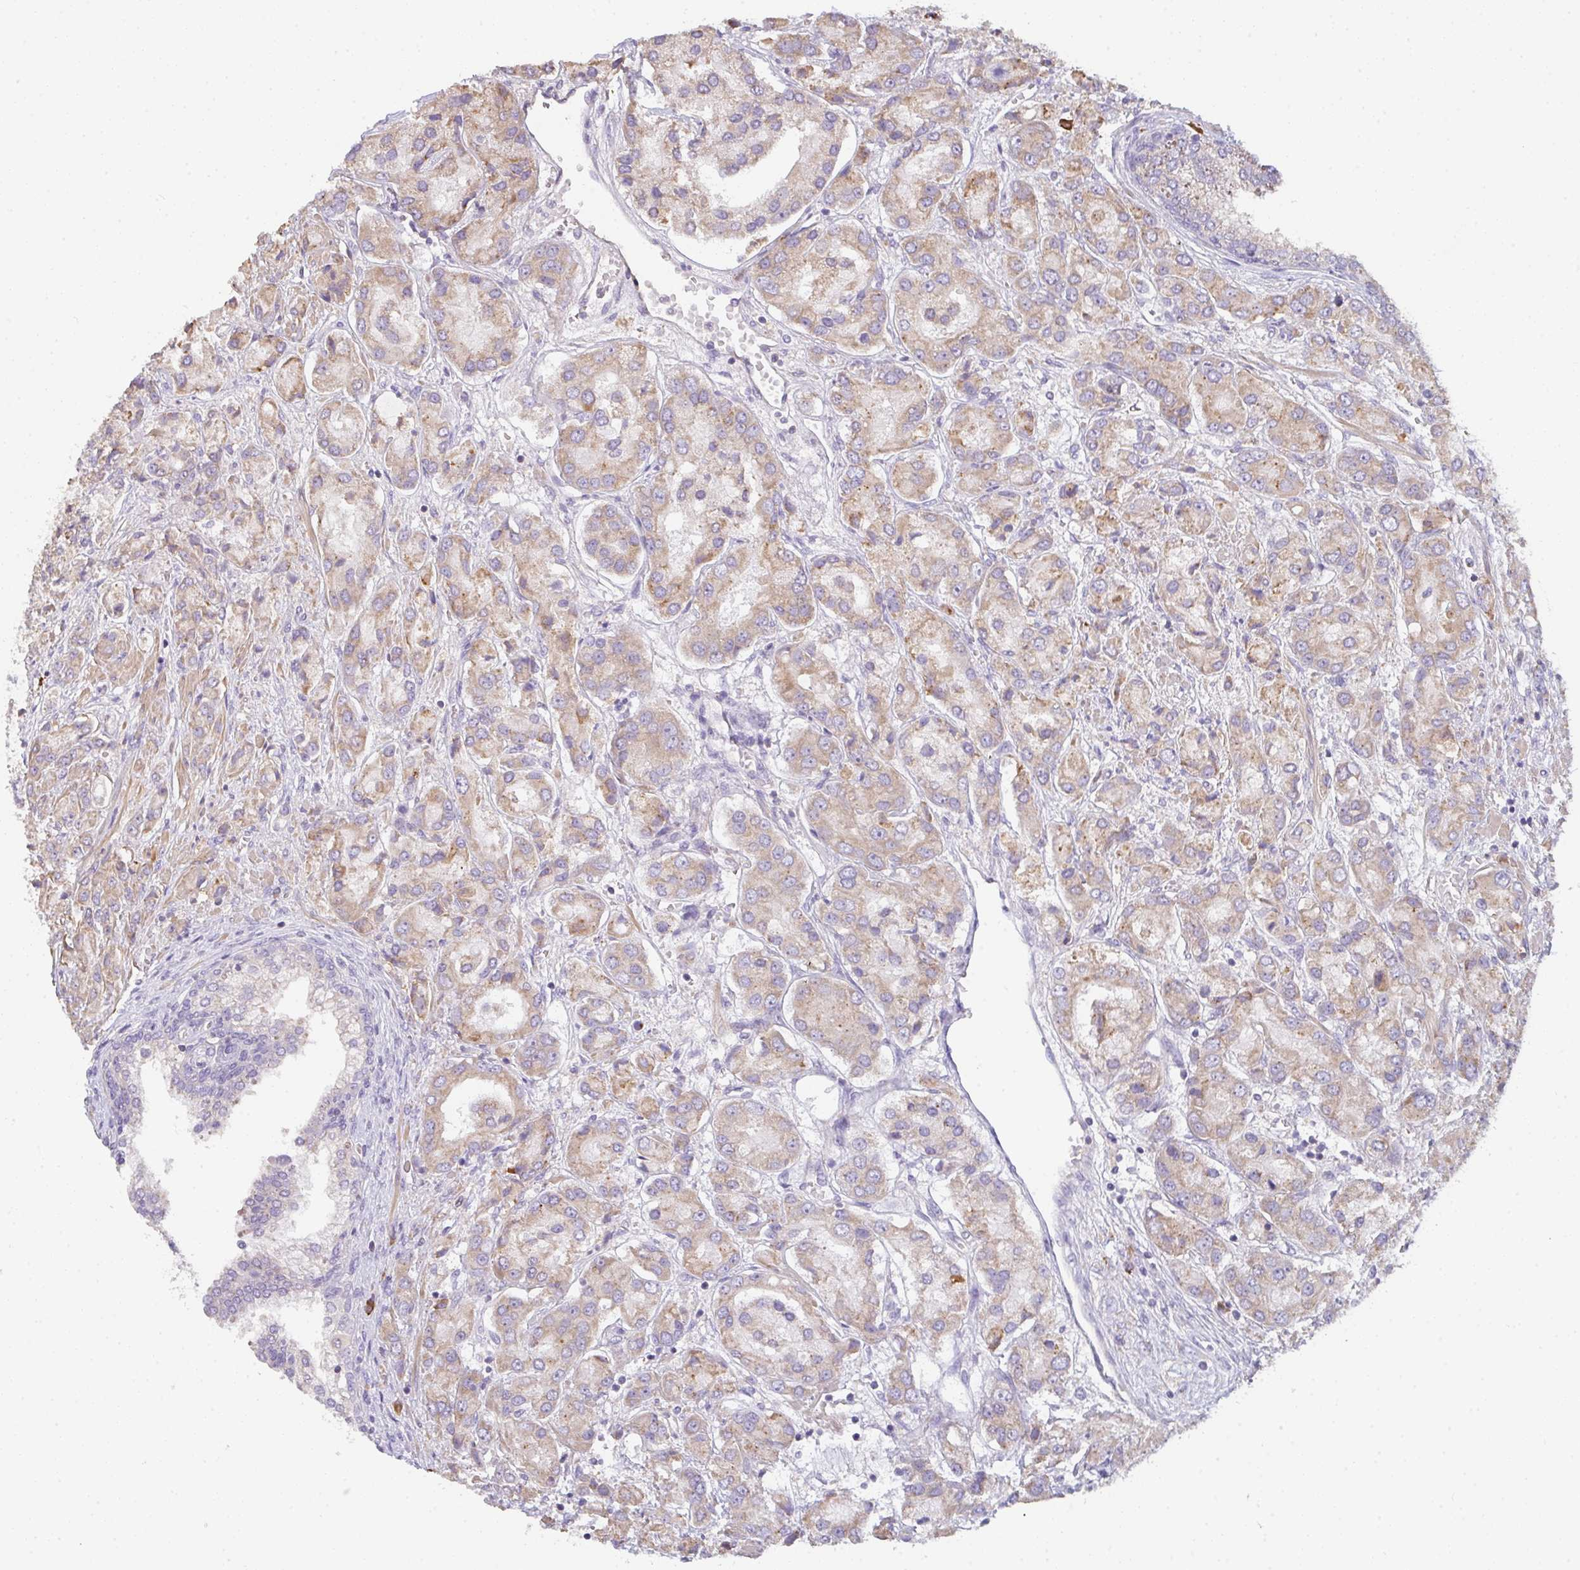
{"staining": {"intensity": "weak", "quantity": "25%-75%", "location": "cytoplasmic/membranous"}, "tissue": "prostate cancer", "cell_type": "Tumor cells", "image_type": "cancer", "snomed": [{"axis": "morphology", "description": "Adenocarcinoma, High grade"}, {"axis": "topography", "description": "Prostate"}], "caption": "The histopathology image reveals staining of prostate cancer (high-grade adenocarcinoma), revealing weak cytoplasmic/membranous protein staining (brown color) within tumor cells.", "gene": "ZNF215", "patient": {"sex": "male", "age": 67}}